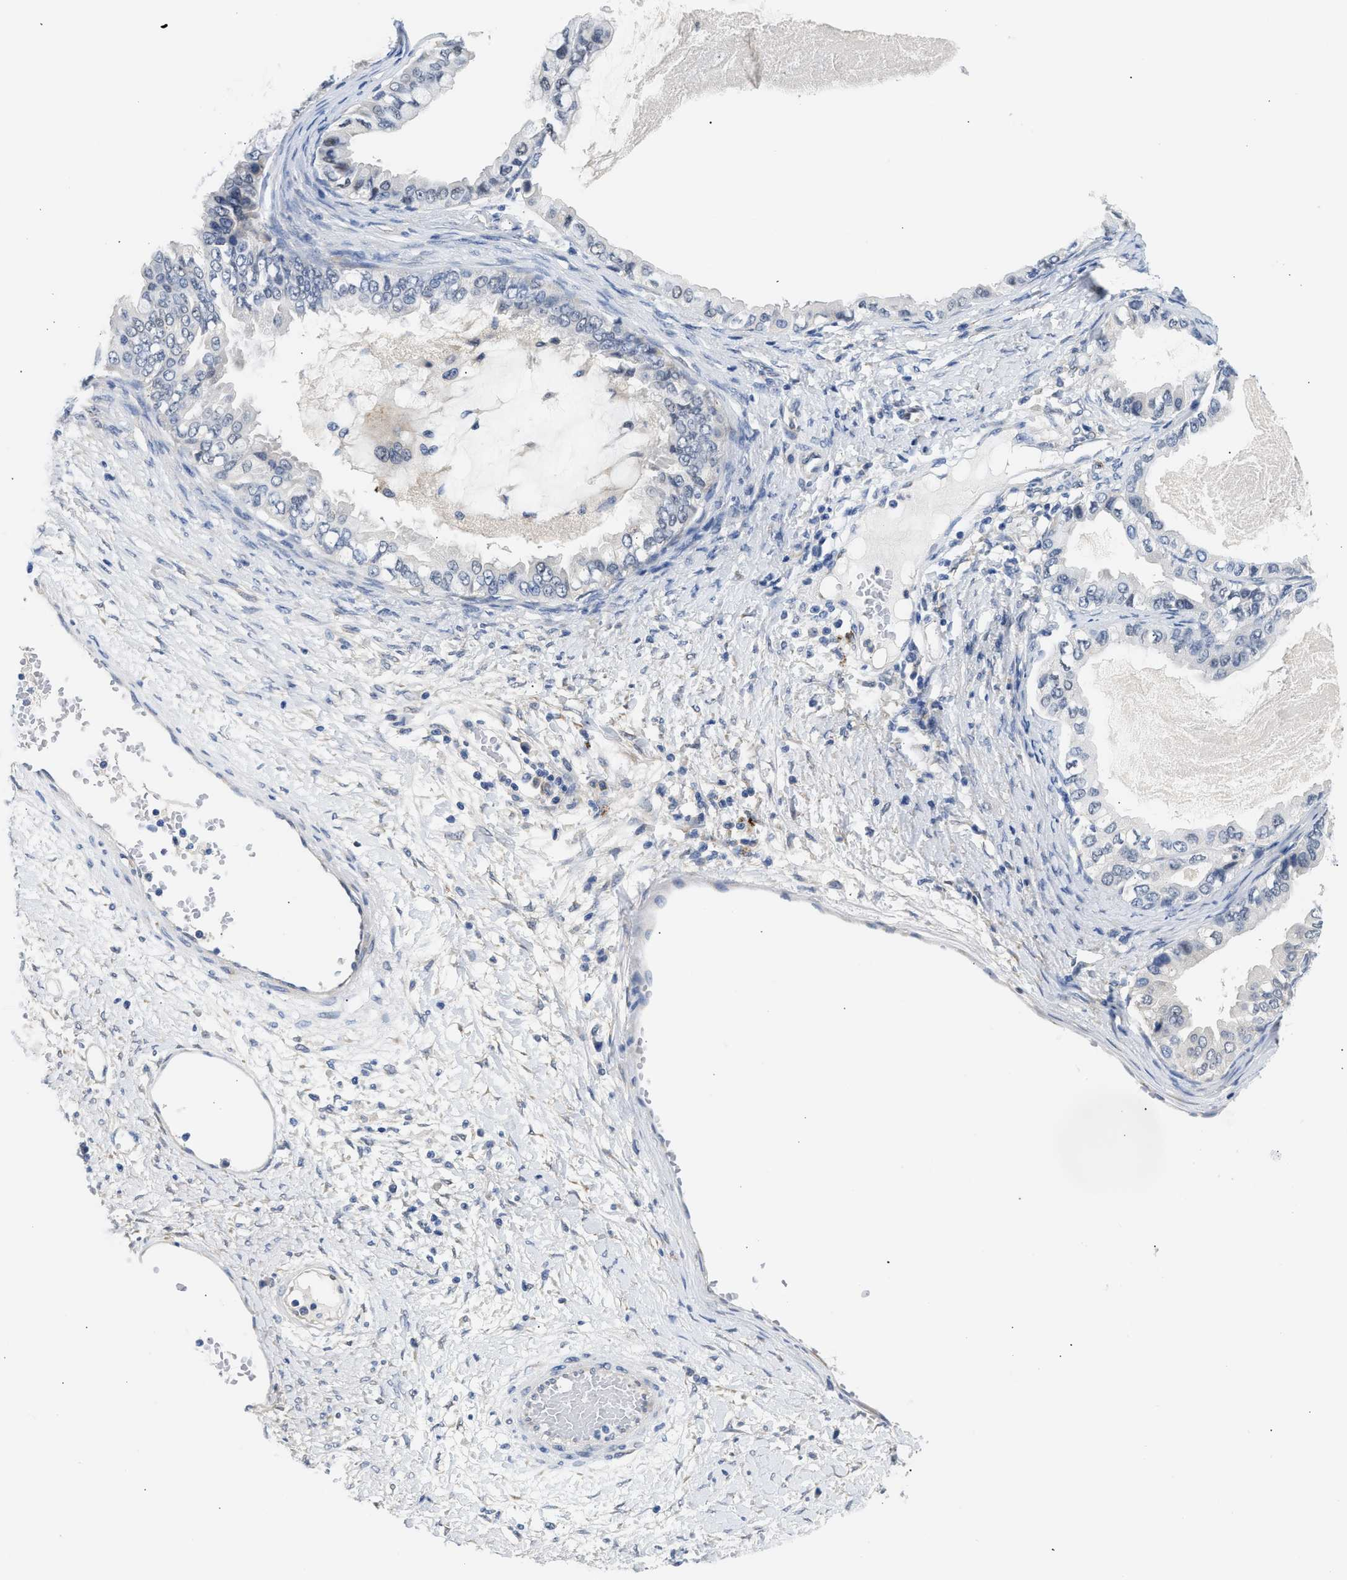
{"staining": {"intensity": "negative", "quantity": "none", "location": "none"}, "tissue": "ovarian cancer", "cell_type": "Tumor cells", "image_type": "cancer", "snomed": [{"axis": "morphology", "description": "Cystadenocarcinoma, mucinous, NOS"}, {"axis": "topography", "description": "Ovary"}], "caption": "Tumor cells are negative for protein expression in human ovarian cancer (mucinous cystadenocarcinoma).", "gene": "PPM1L", "patient": {"sex": "female", "age": 80}}